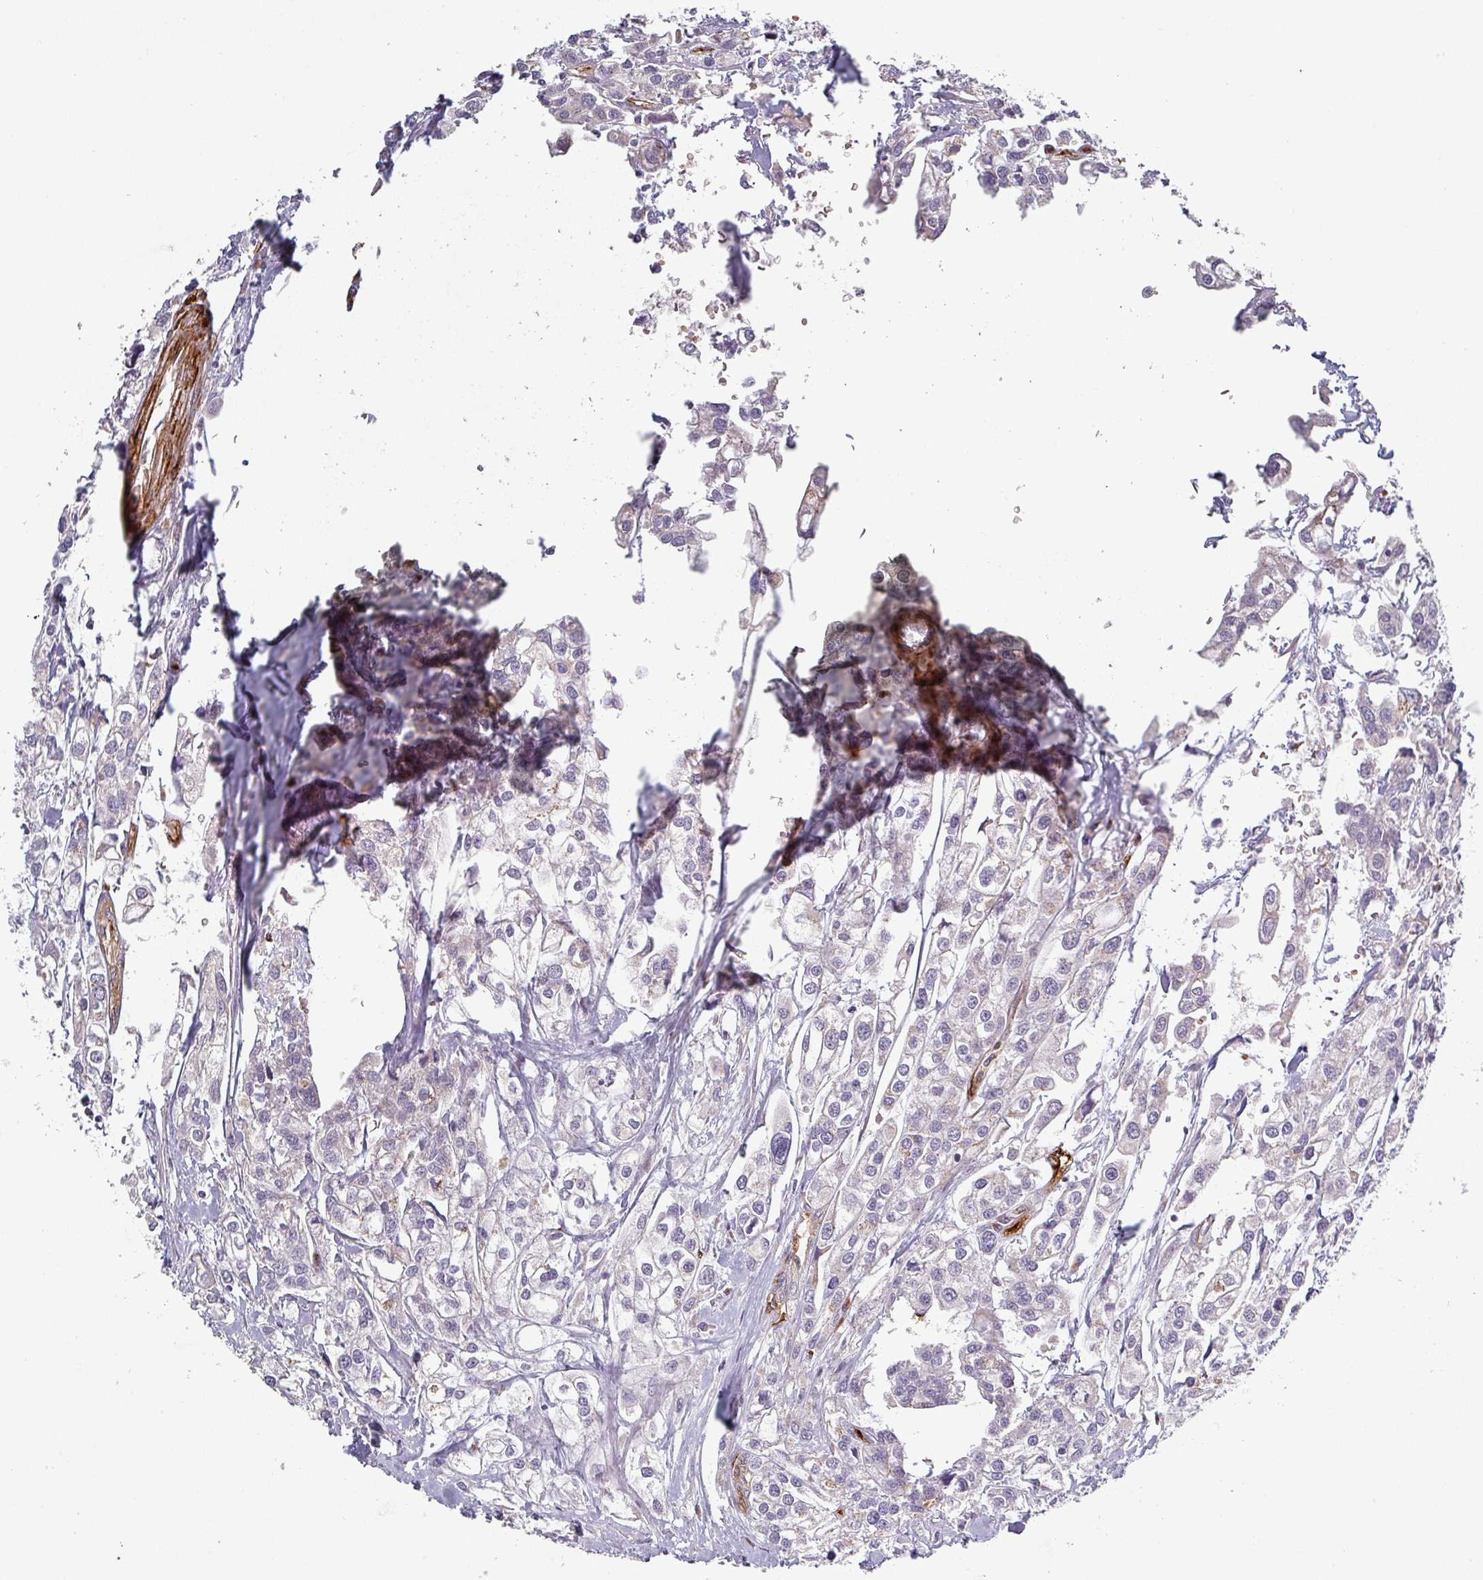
{"staining": {"intensity": "negative", "quantity": "none", "location": "none"}, "tissue": "urothelial cancer", "cell_type": "Tumor cells", "image_type": "cancer", "snomed": [{"axis": "morphology", "description": "Urothelial carcinoma, High grade"}, {"axis": "topography", "description": "Urinary bladder"}], "caption": "Immunohistochemistry (IHC) micrograph of human urothelial cancer stained for a protein (brown), which displays no expression in tumor cells.", "gene": "PRODH2", "patient": {"sex": "male", "age": 67}}